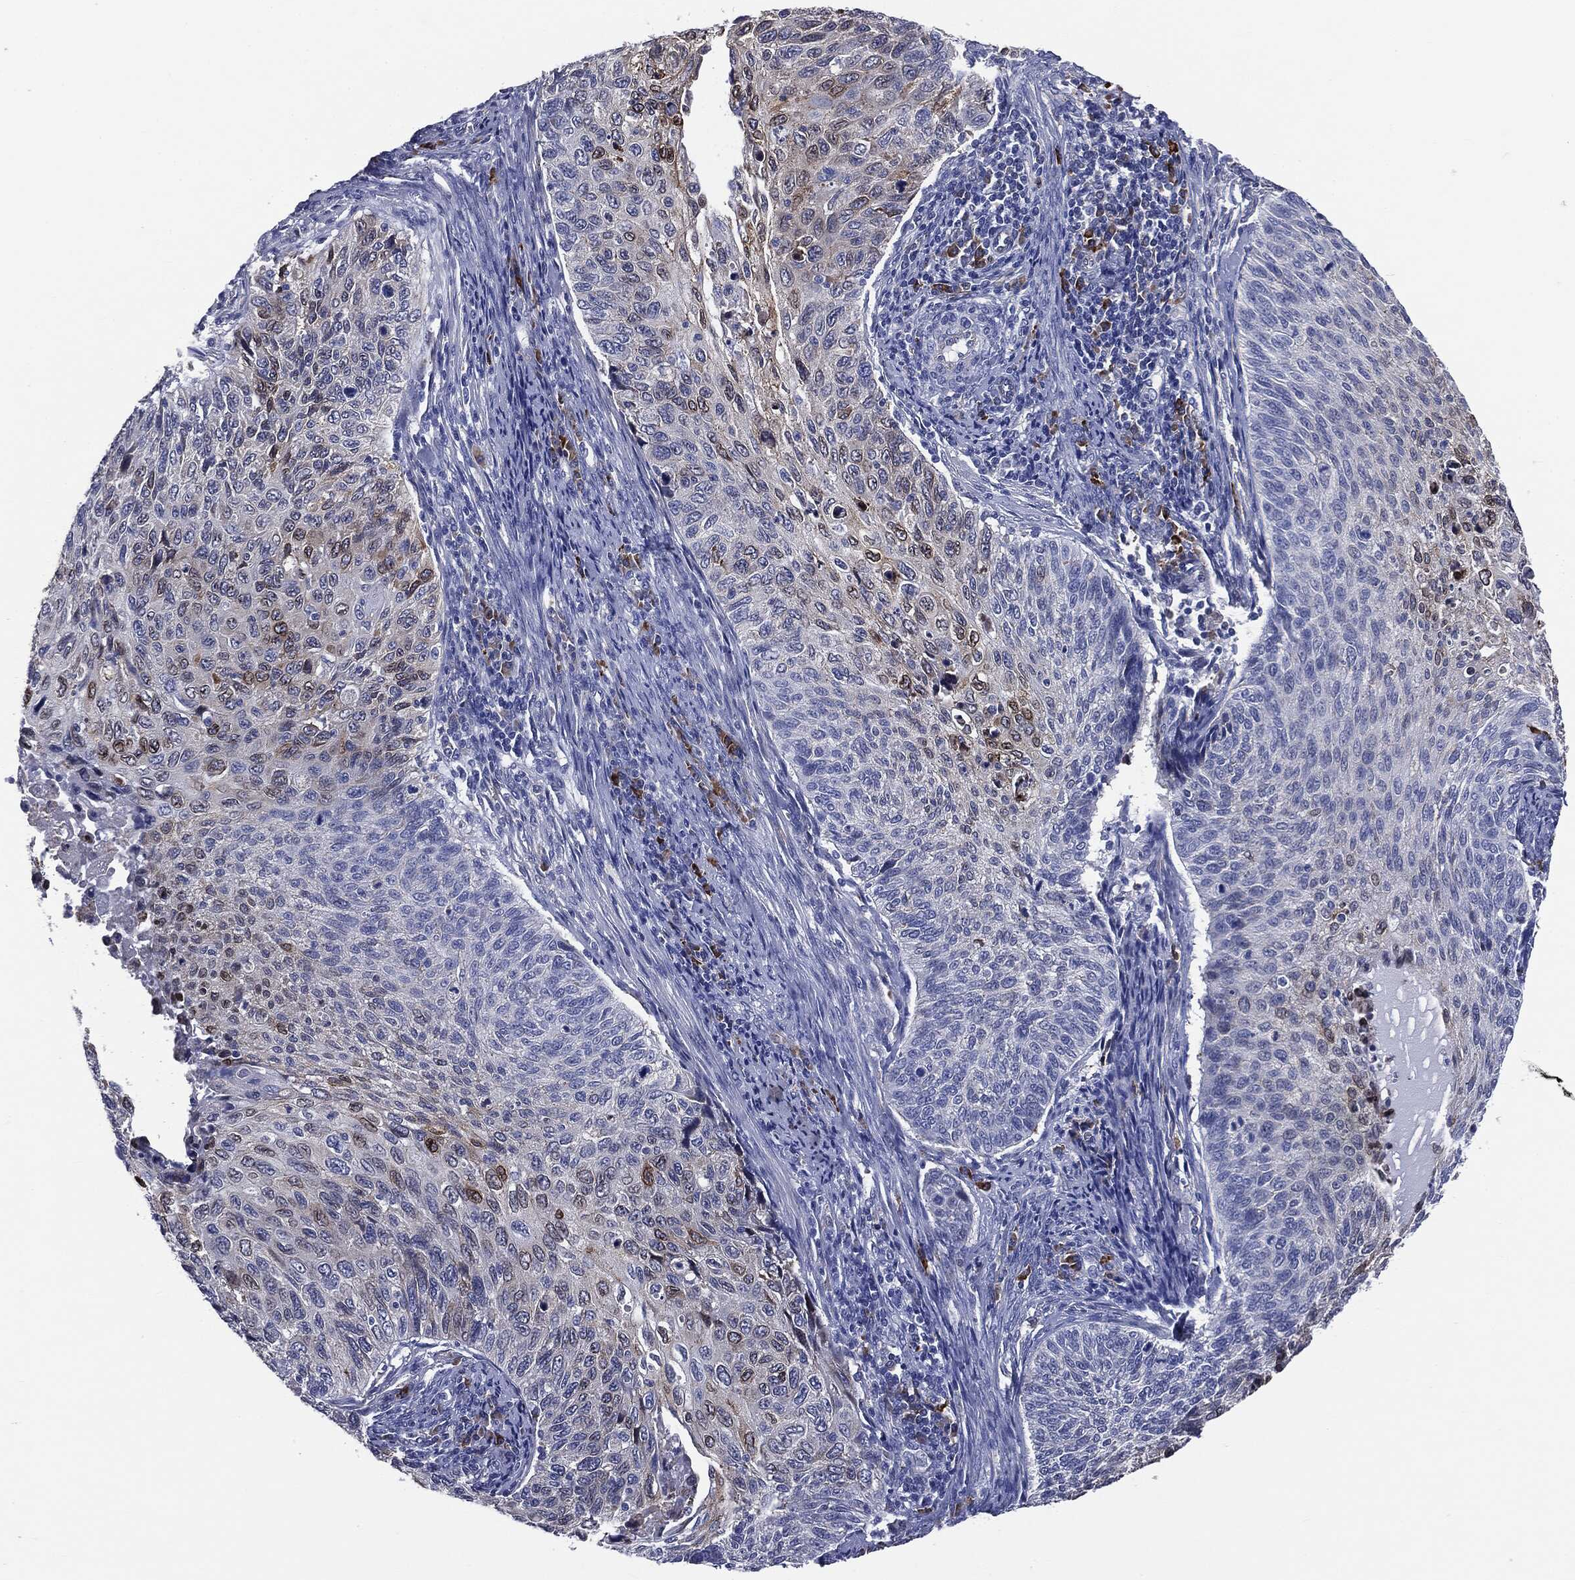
{"staining": {"intensity": "moderate", "quantity": "<25%", "location": "cytoplasmic/membranous"}, "tissue": "cervical cancer", "cell_type": "Tumor cells", "image_type": "cancer", "snomed": [{"axis": "morphology", "description": "Squamous cell carcinoma, NOS"}, {"axis": "topography", "description": "Cervix"}], "caption": "Moderate cytoplasmic/membranous positivity is present in about <25% of tumor cells in cervical cancer.", "gene": "PTGS2", "patient": {"sex": "female", "age": 70}}